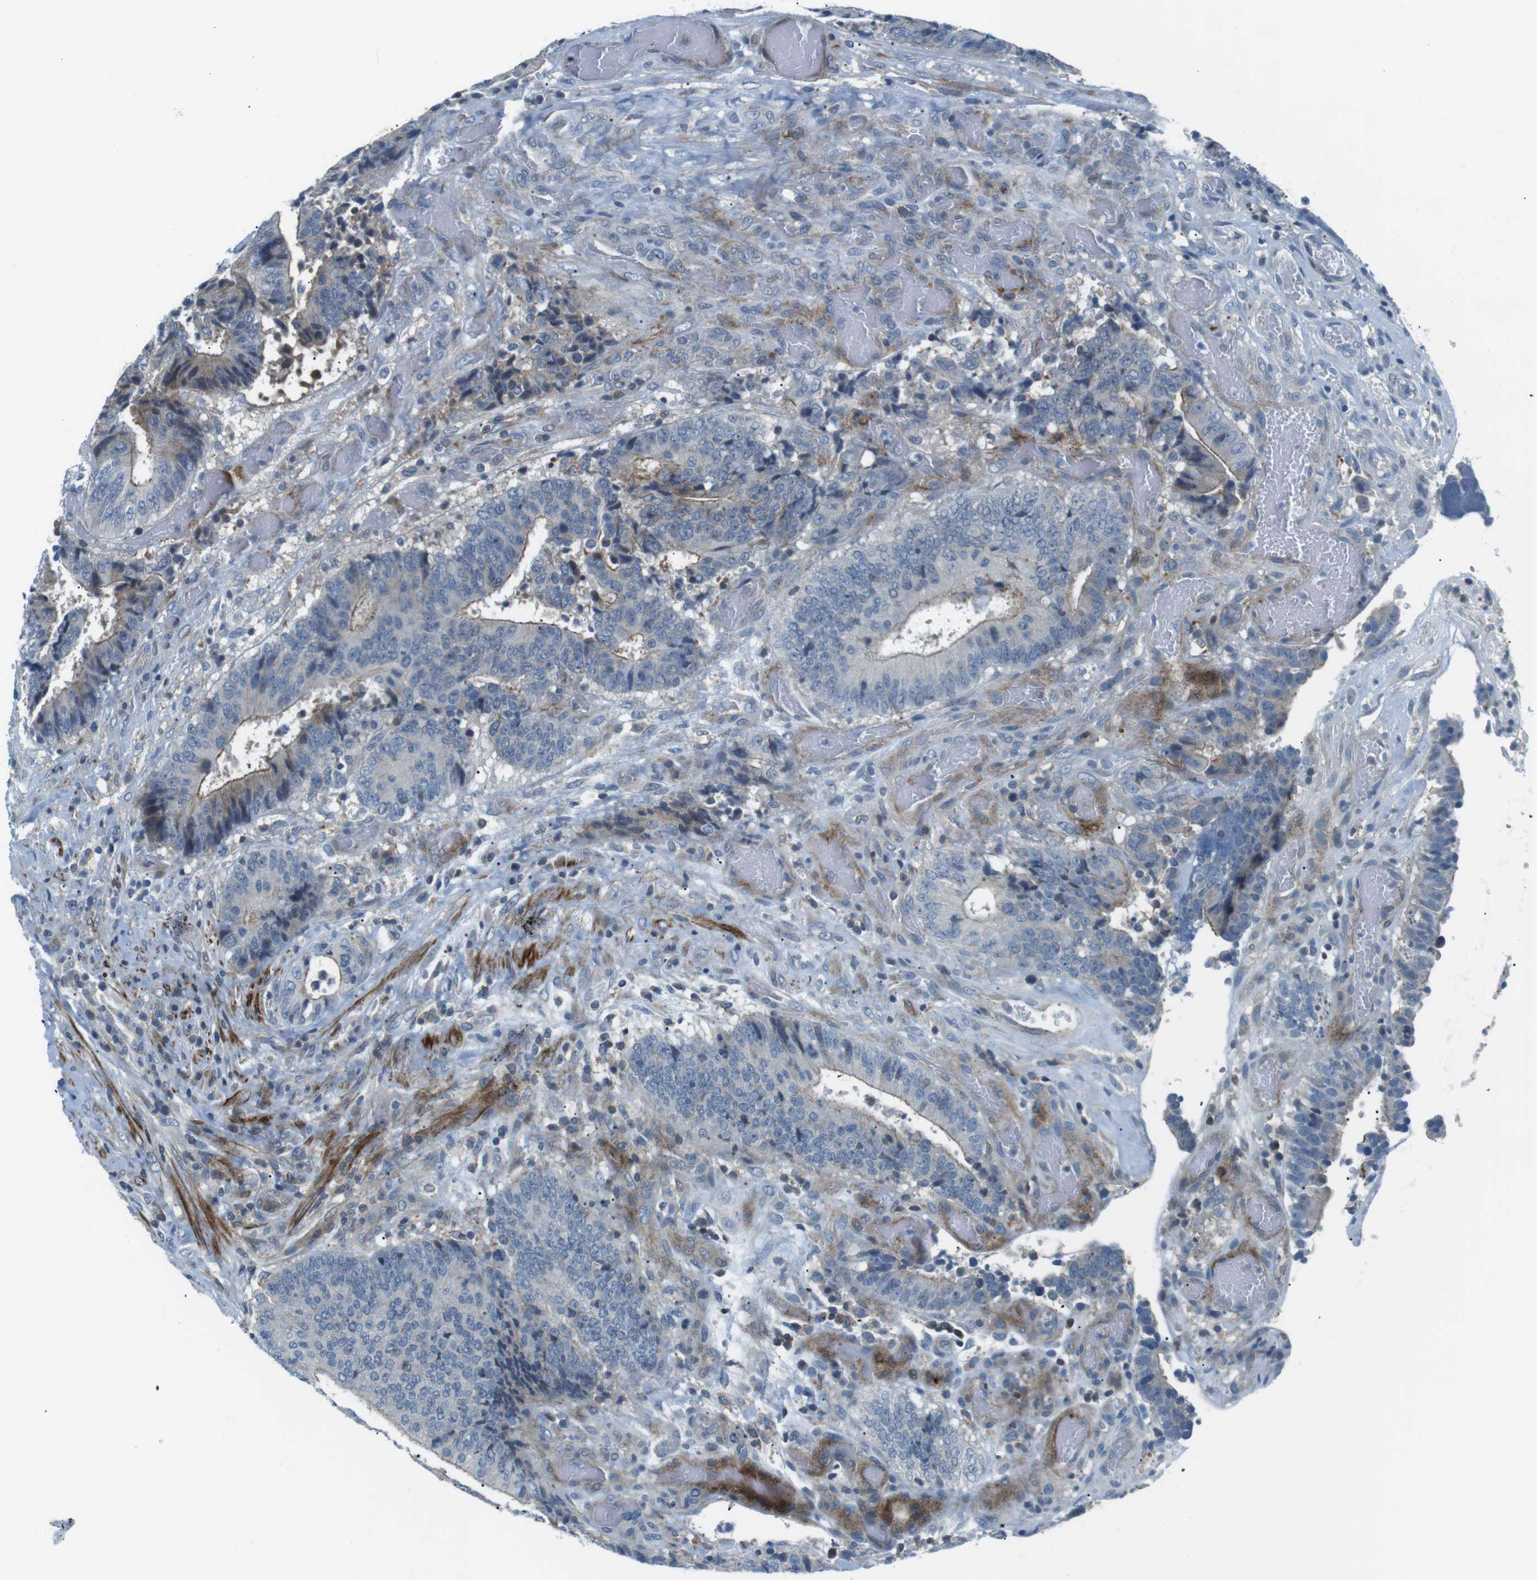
{"staining": {"intensity": "weak", "quantity": "<25%", "location": "cytoplasmic/membranous"}, "tissue": "colorectal cancer", "cell_type": "Tumor cells", "image_type": "cancer", "snomed": [{"axis": "morphology", "description": "Adenocarcinoma, NOS"}, {"axis": "topography", "description": "Rectum"}], "caption": "Tumor cells show no significant expression in colorectal cancer (adenocarcinoma).", "gene": "ARVCF", "patient": {"sex": "male", "age": 72}}